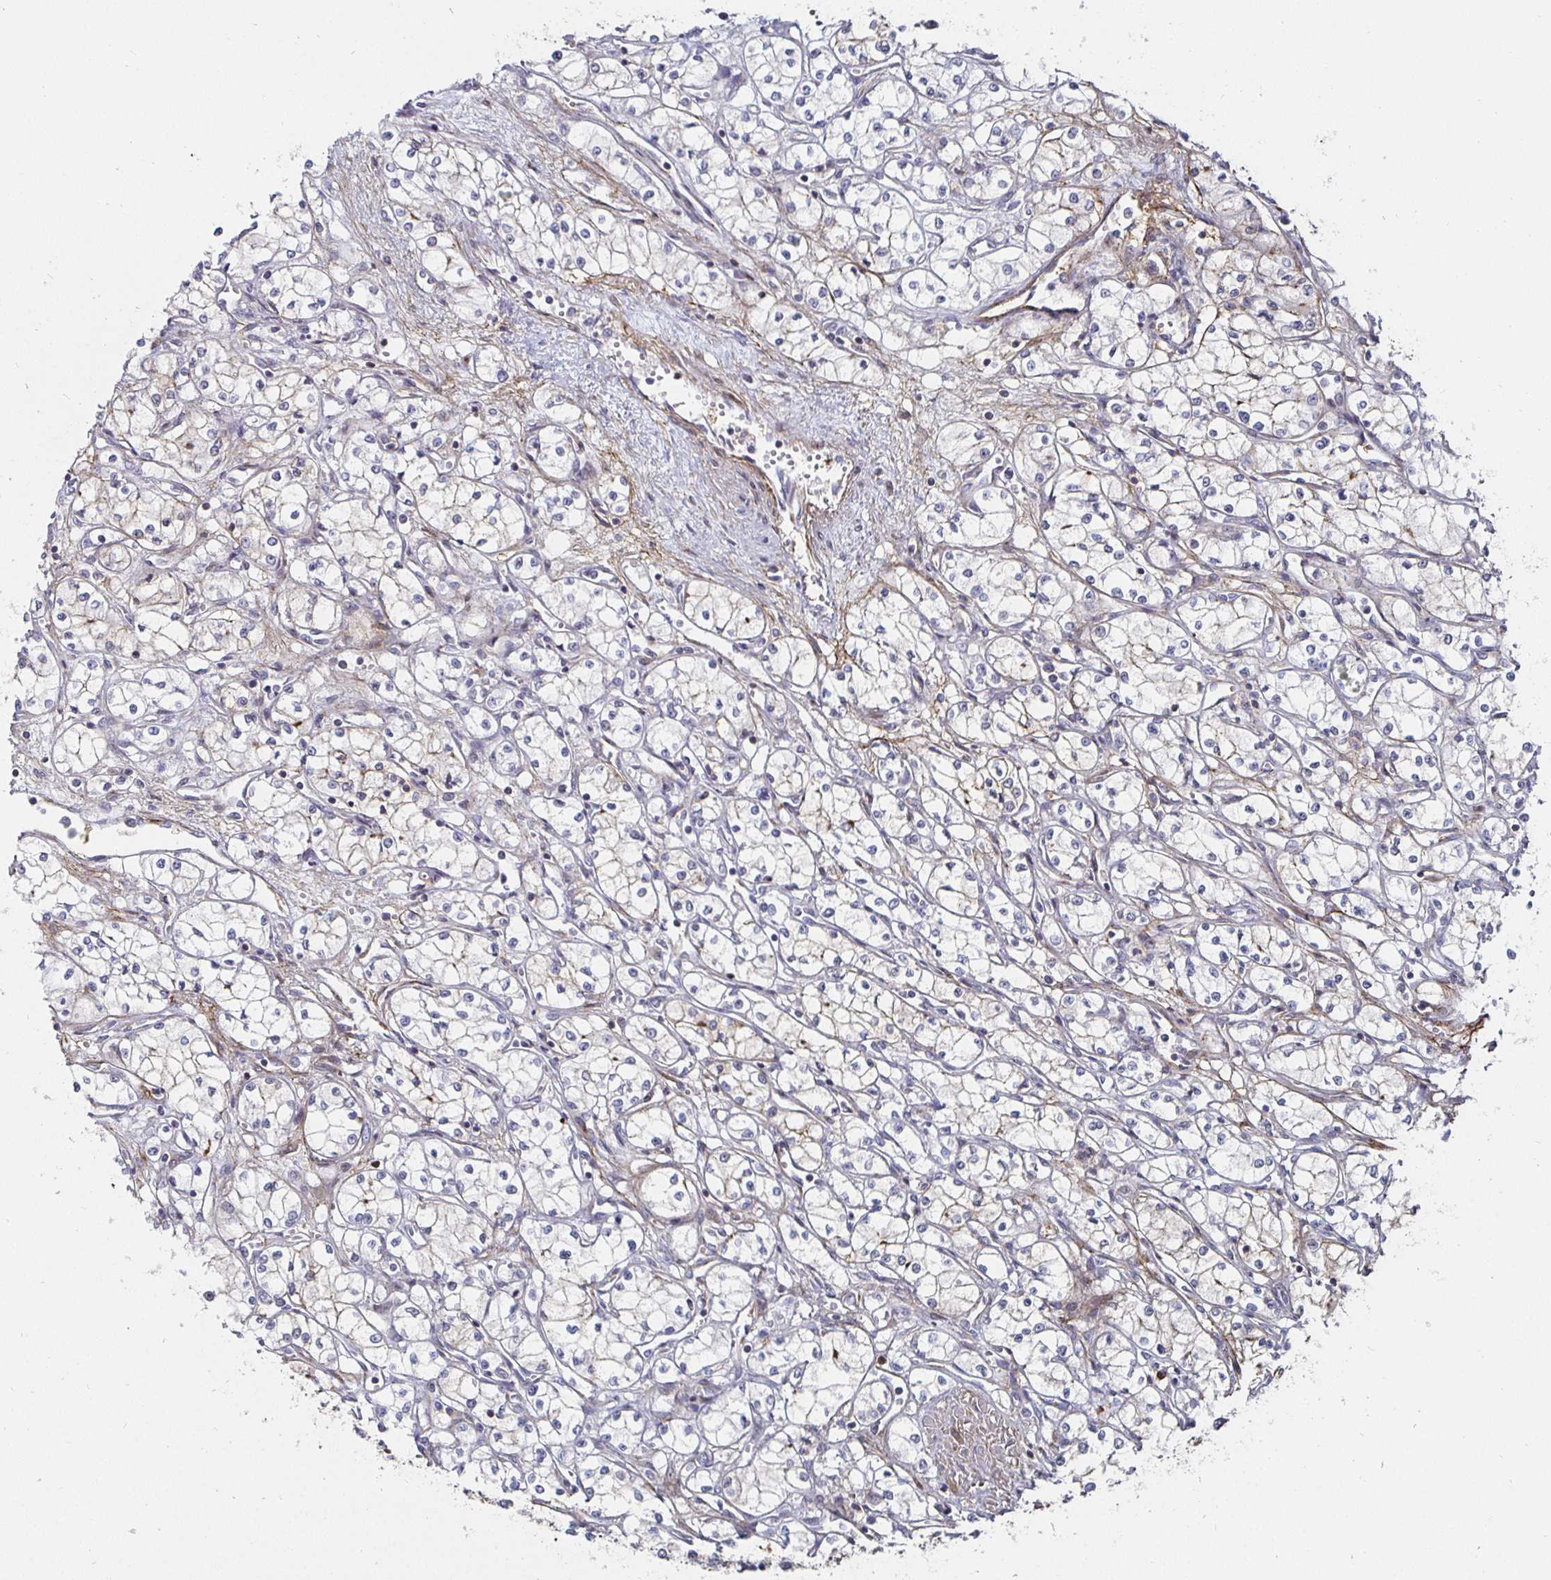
{"staining": {"intensity": "negative", "quantity": "none", "location": "none"}, "tissue": "renal cancer", "cell_type": "Tumor cells", "image_type": "cancer", "snomed": [{"axis": "morphology", "description": "Normal tissue, NOS"}, {"axis": "morphology", "description": "Adenocarcinoma, NOS"}, {"axis": "topography", "description": "Kidney"}], "caption": "DAB (3,3'-diaminobenzidine) immunohistochemical staining of human adenocarcinoma (renal) reveals no significant expression in tumor cells.", "gene": "GJA4", "patient": {"sex": "male", "age": 59}}